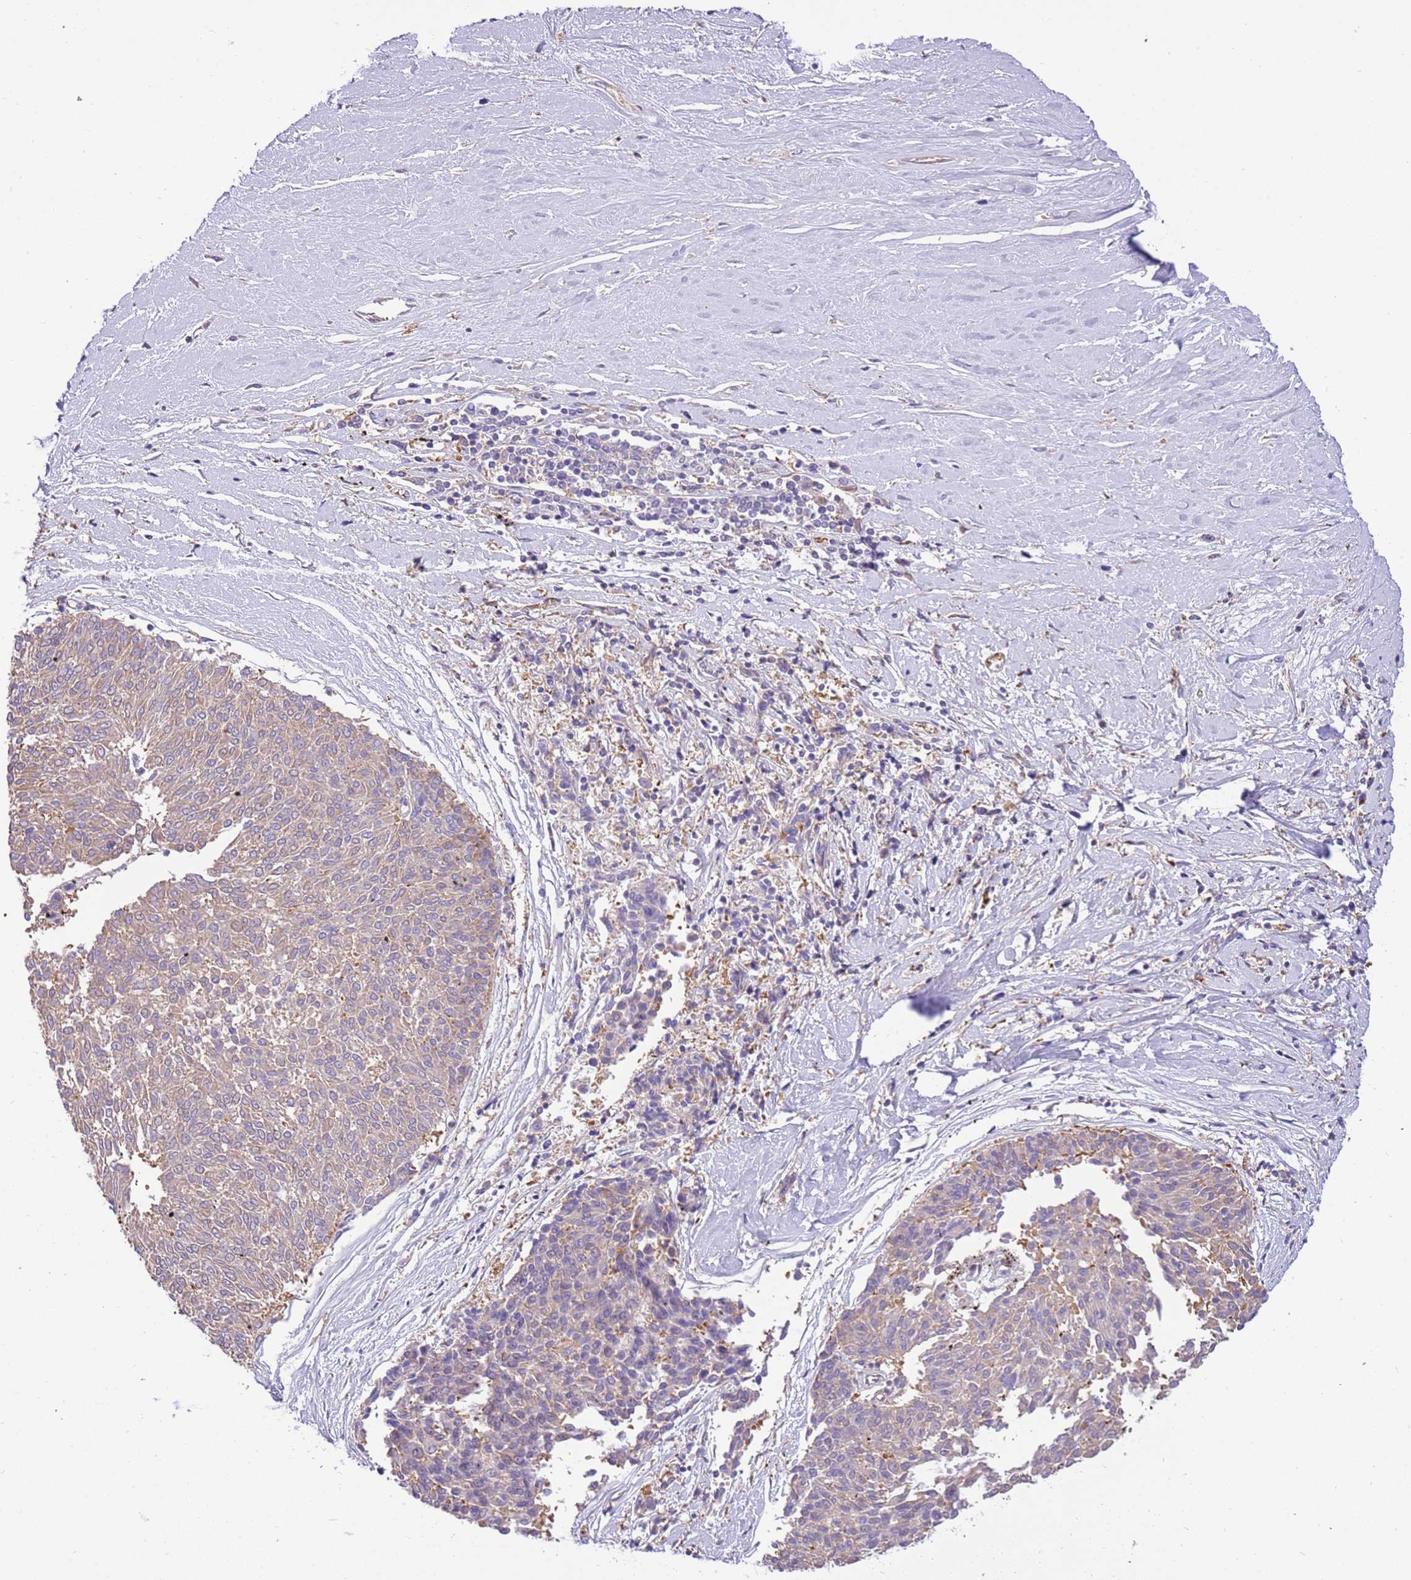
{"staining": {"intensity": "weak", "quantity": "<25%", "location": "cytoplasmic/membranous"}, "tissue": "melanoma", "cell_type": "Tumor cells", "image_type": "cancer", "snomed": [{"axis": "morphology", "description": "Malignant melanoma, NOS"}, {"axis": "topography", "description": "Skin"}], "caption": "IHC image of malignant melanoma stained for a protein (brown), which displays no expression in tumor cells. (Immunohistochemistry, brightfield microscopy, high magnification).", "gene": "NAALADL1", "patient": {"sex": "female", "age": 72}}